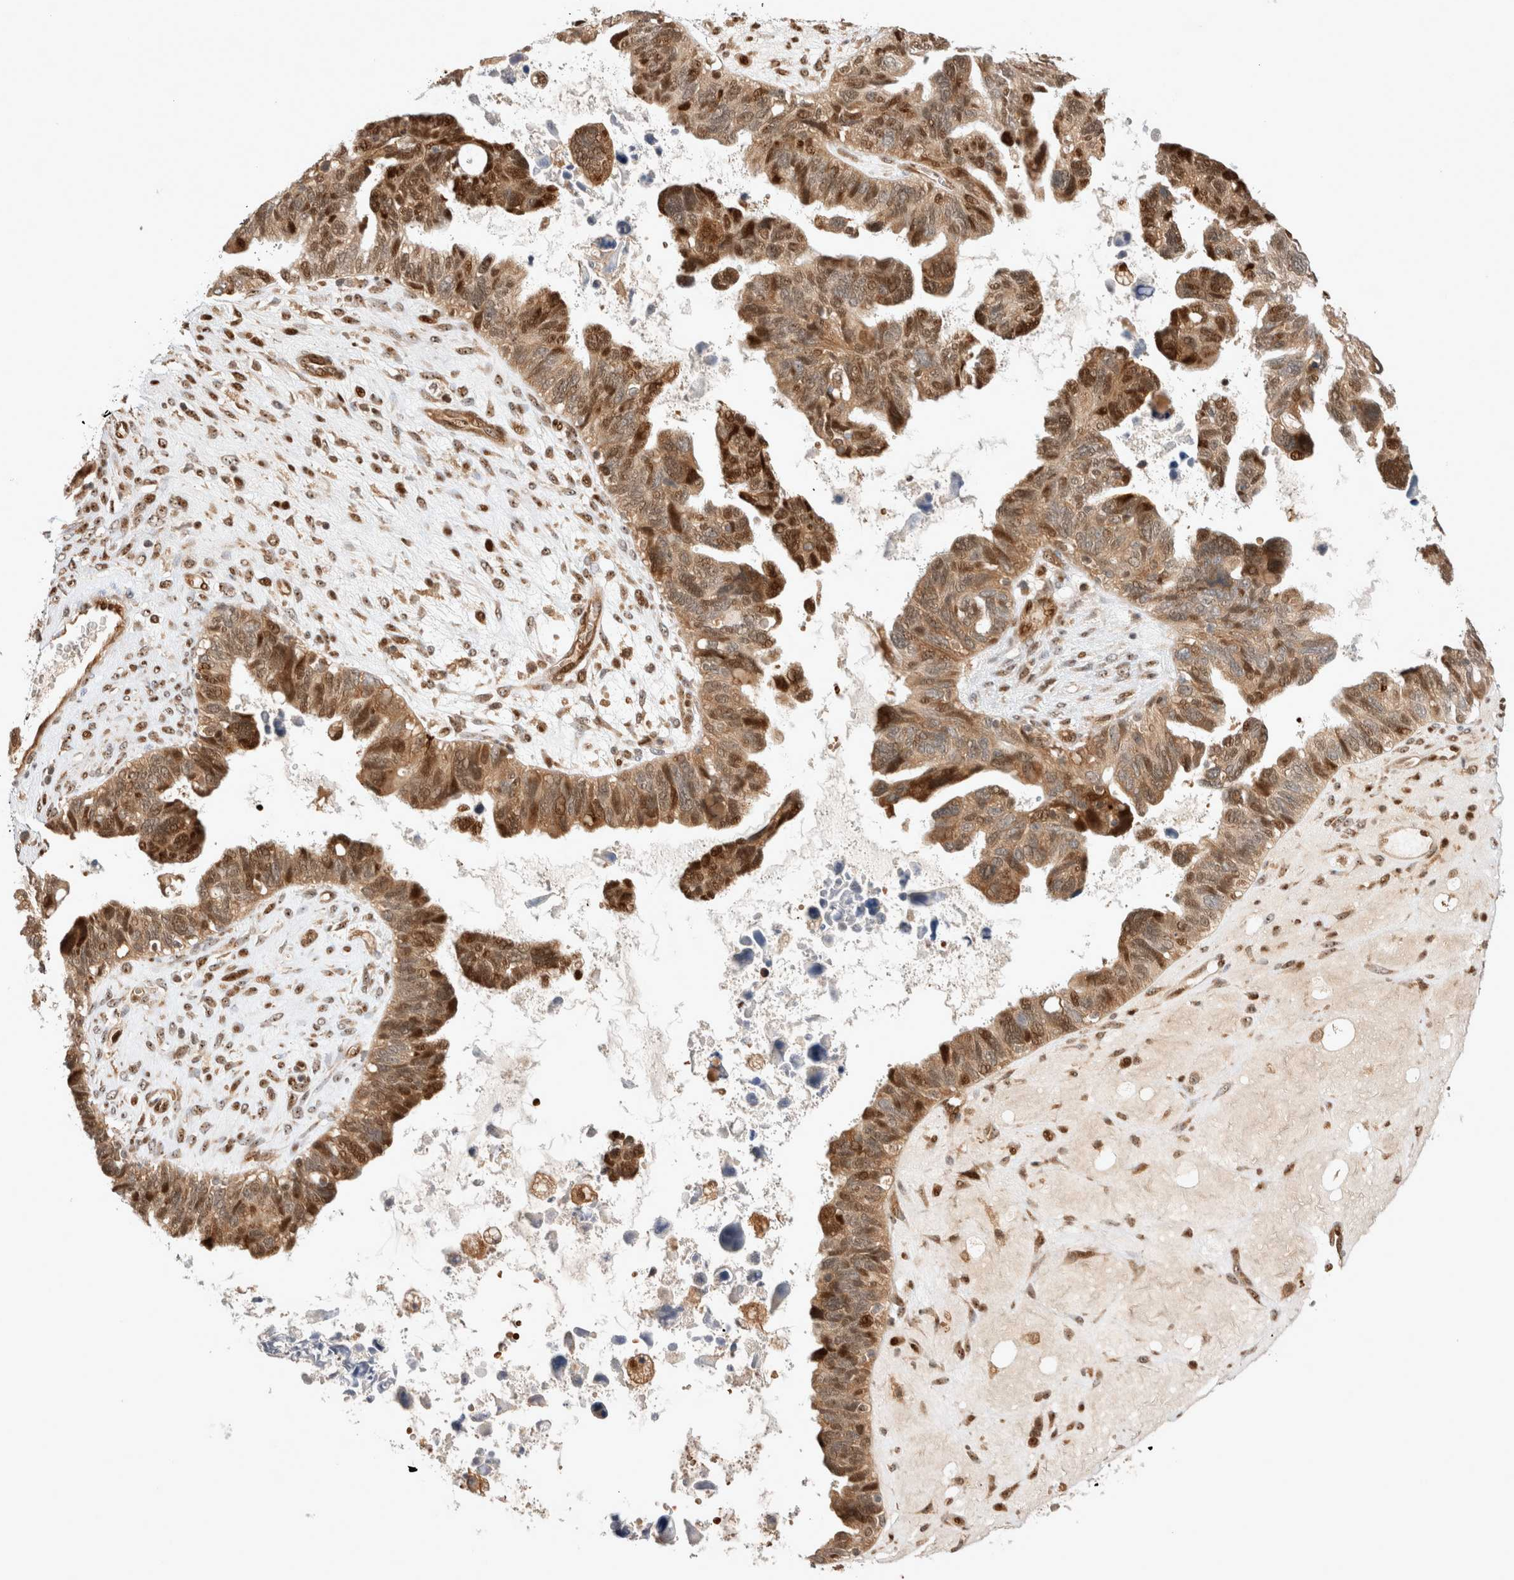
{"staining": {"intensity": "moderate", "quantity": ">75%", "location": "cytoplasmic/membranous,nuclear"}, "tissue": "ovarian cancer", "cell_type": "Tumor cells", "image_type": "cancer", "snomed": [{"axis": "morphology", "description": "Cystadenocarcinoma, serous, NOS"}, {"axis": "topography", "description": "Ovary"}], "caption": "A histopathology image of serous cystadenocarcinoma (ovarian) stained for a protein reveals moderate cytoplasmic/membranous and nuclear brown staining in tumor cells.", "gene": "OTUD6B", "patient": {"sex": "female", "age": 79}}